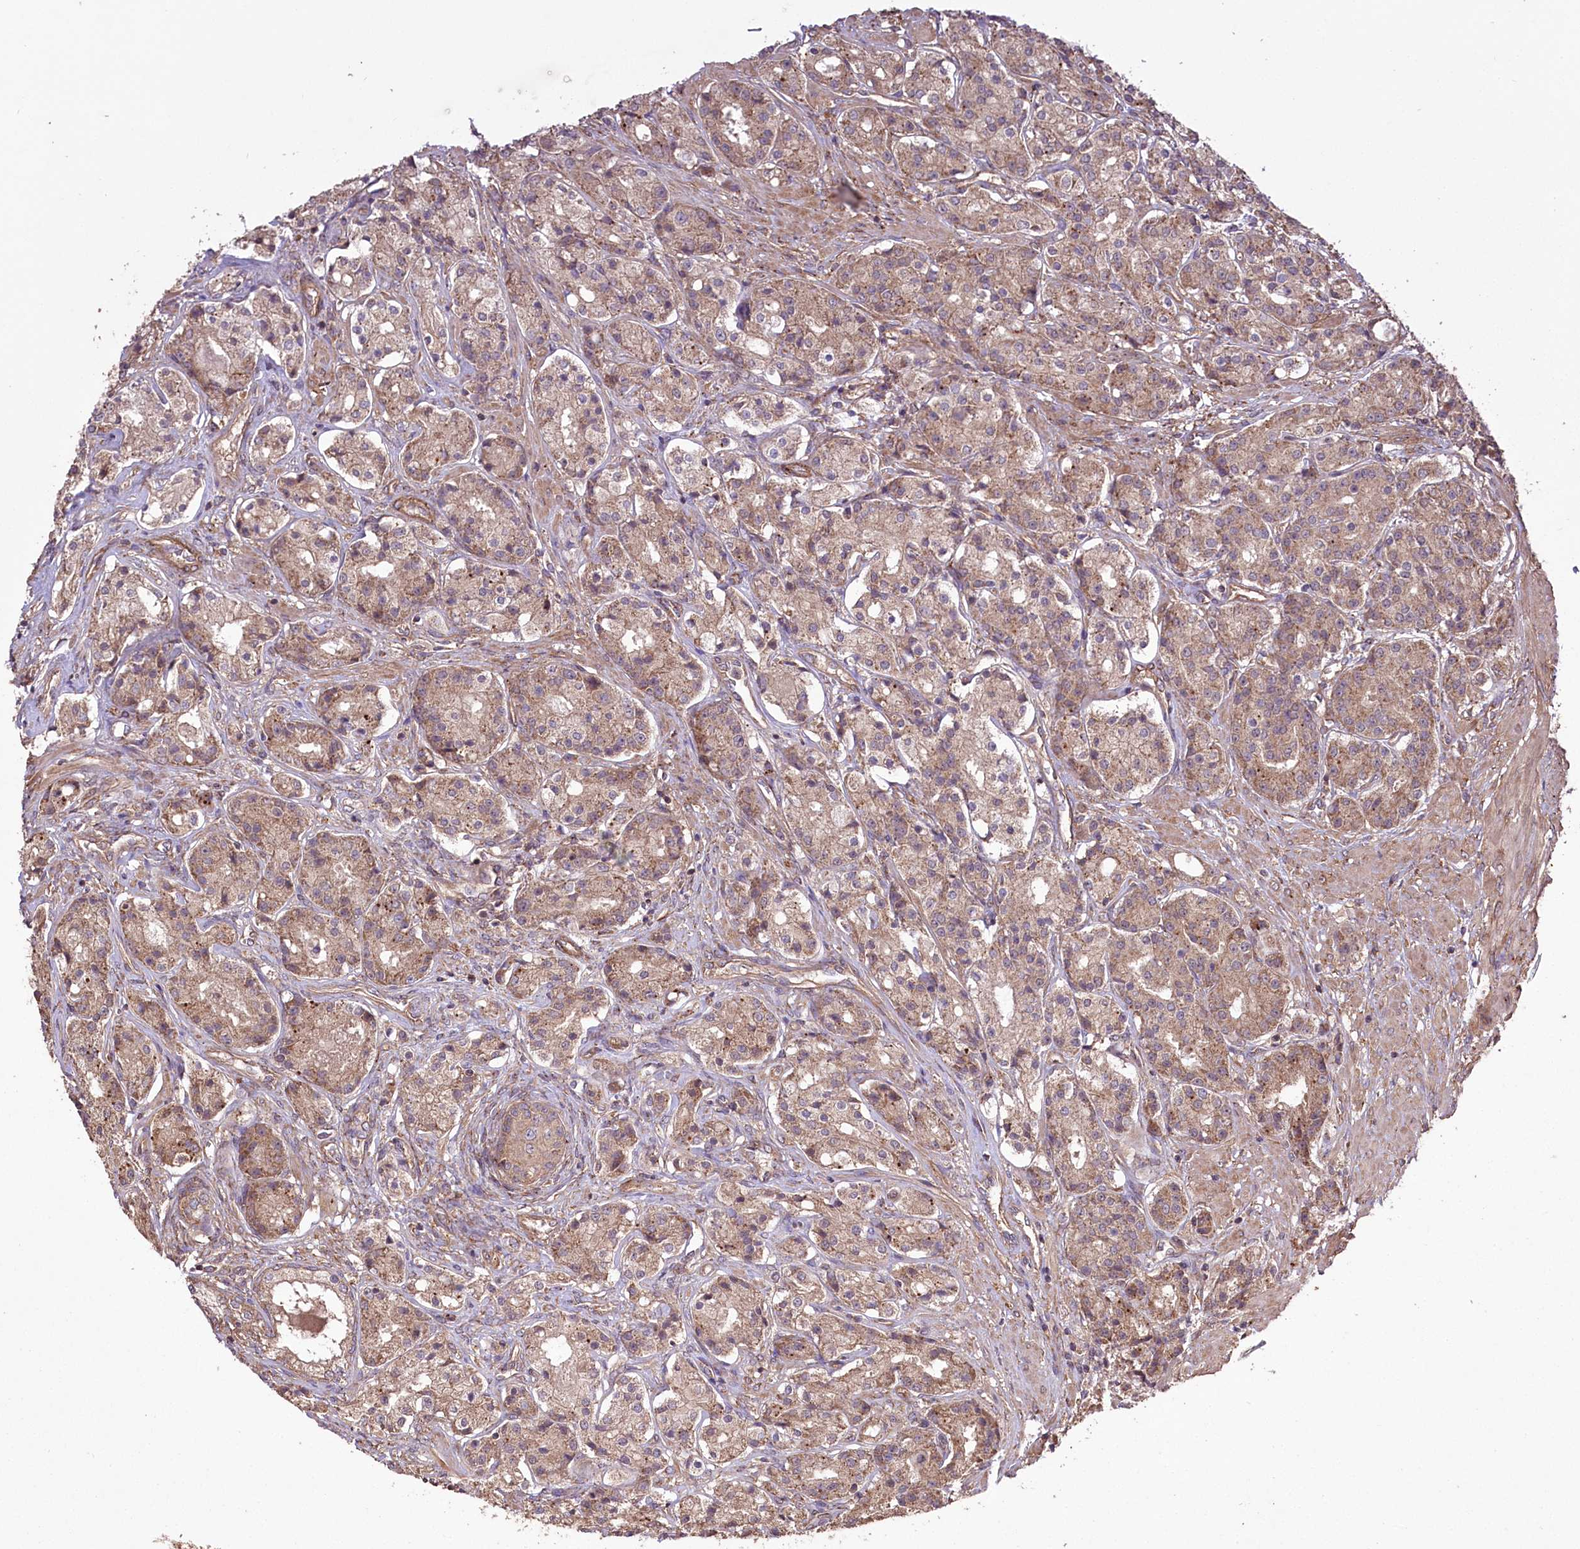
{"staining": {"intensity": "weak", "quantity": ">75%", "location": "cytoplasmic/membranous"}, "tissue": "prostate cancer", "cell_type": "Tumor cells", "image_type": "cancer", "snomed": [{"axis": "morphology", "description": "Adenocarcinoma, High grade"}, {"axis": "topography", "description": "Prostate"}], "caption": "Prostate cancer stained with immunohistochemistry shows weak cytoplasmic/membranous staining in approximately >75% of tumor cells.", "gene": "PRSS53", "patient": {"sex": "male", "age": 60}}